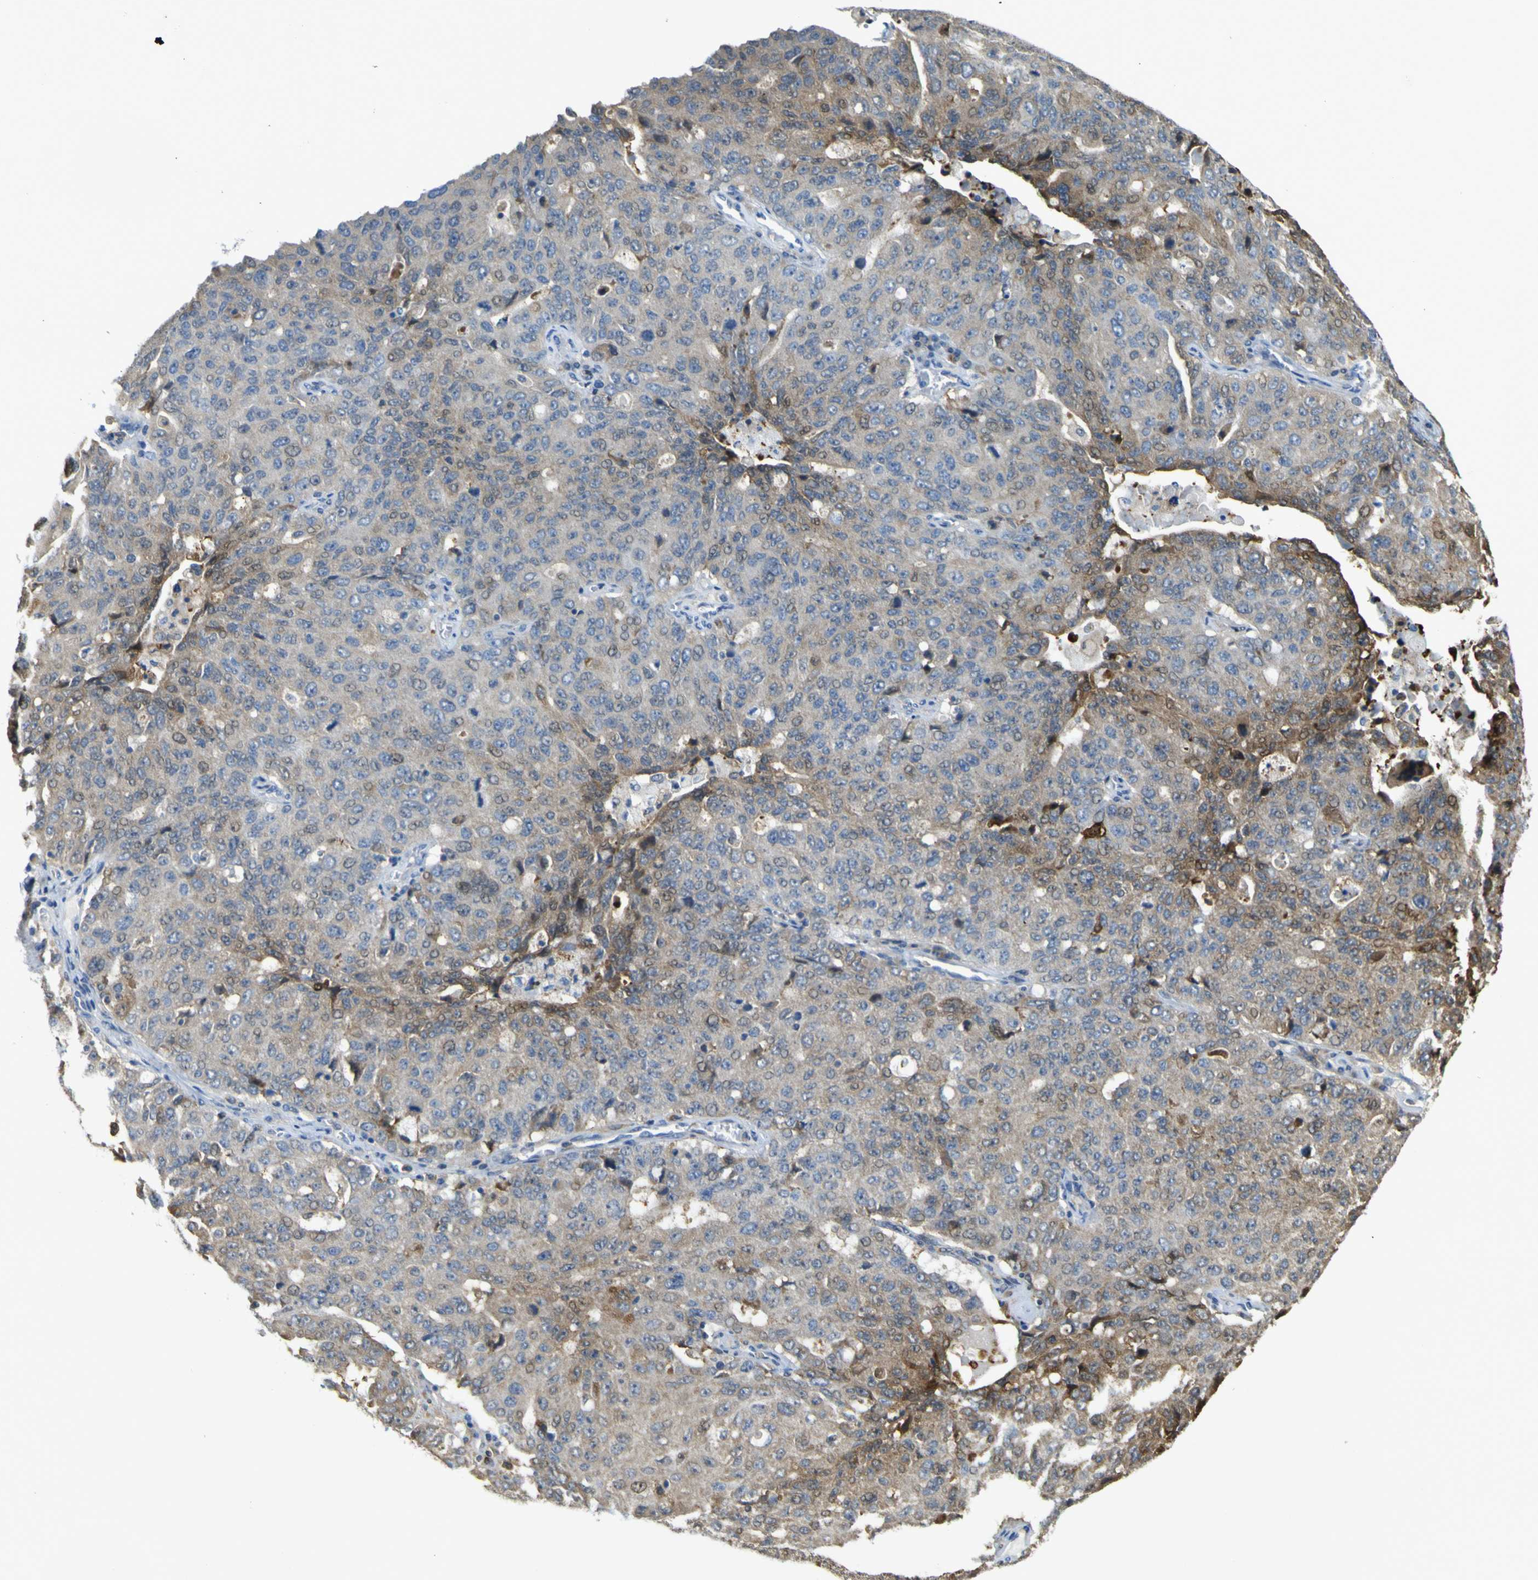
{"staining": {"intensity": "moderate", "quantity": "25%-75%", "location": "cytoplasmic/membranous"}, "tissue": "ovarian cancer", "cell_type": "Tumor cells", "image_type": "cancer", "snomed": [{"axis": "morphology", "description": "Carcinoma, endometroid"}, {"axis": "topography", "description": "Ovary"}], "caption": "This image reveals ovarian cancer (endometroid carcinoma) stained with immunohistochemistry (IHC) to label a protein in brown. The cytoplasmic/membranous of tumor cells show moderate positivity for the protein. Nuclei are counter-stained blue.", "gene": "ABHD3", "patient": {"sex": "female", "age": 62}}